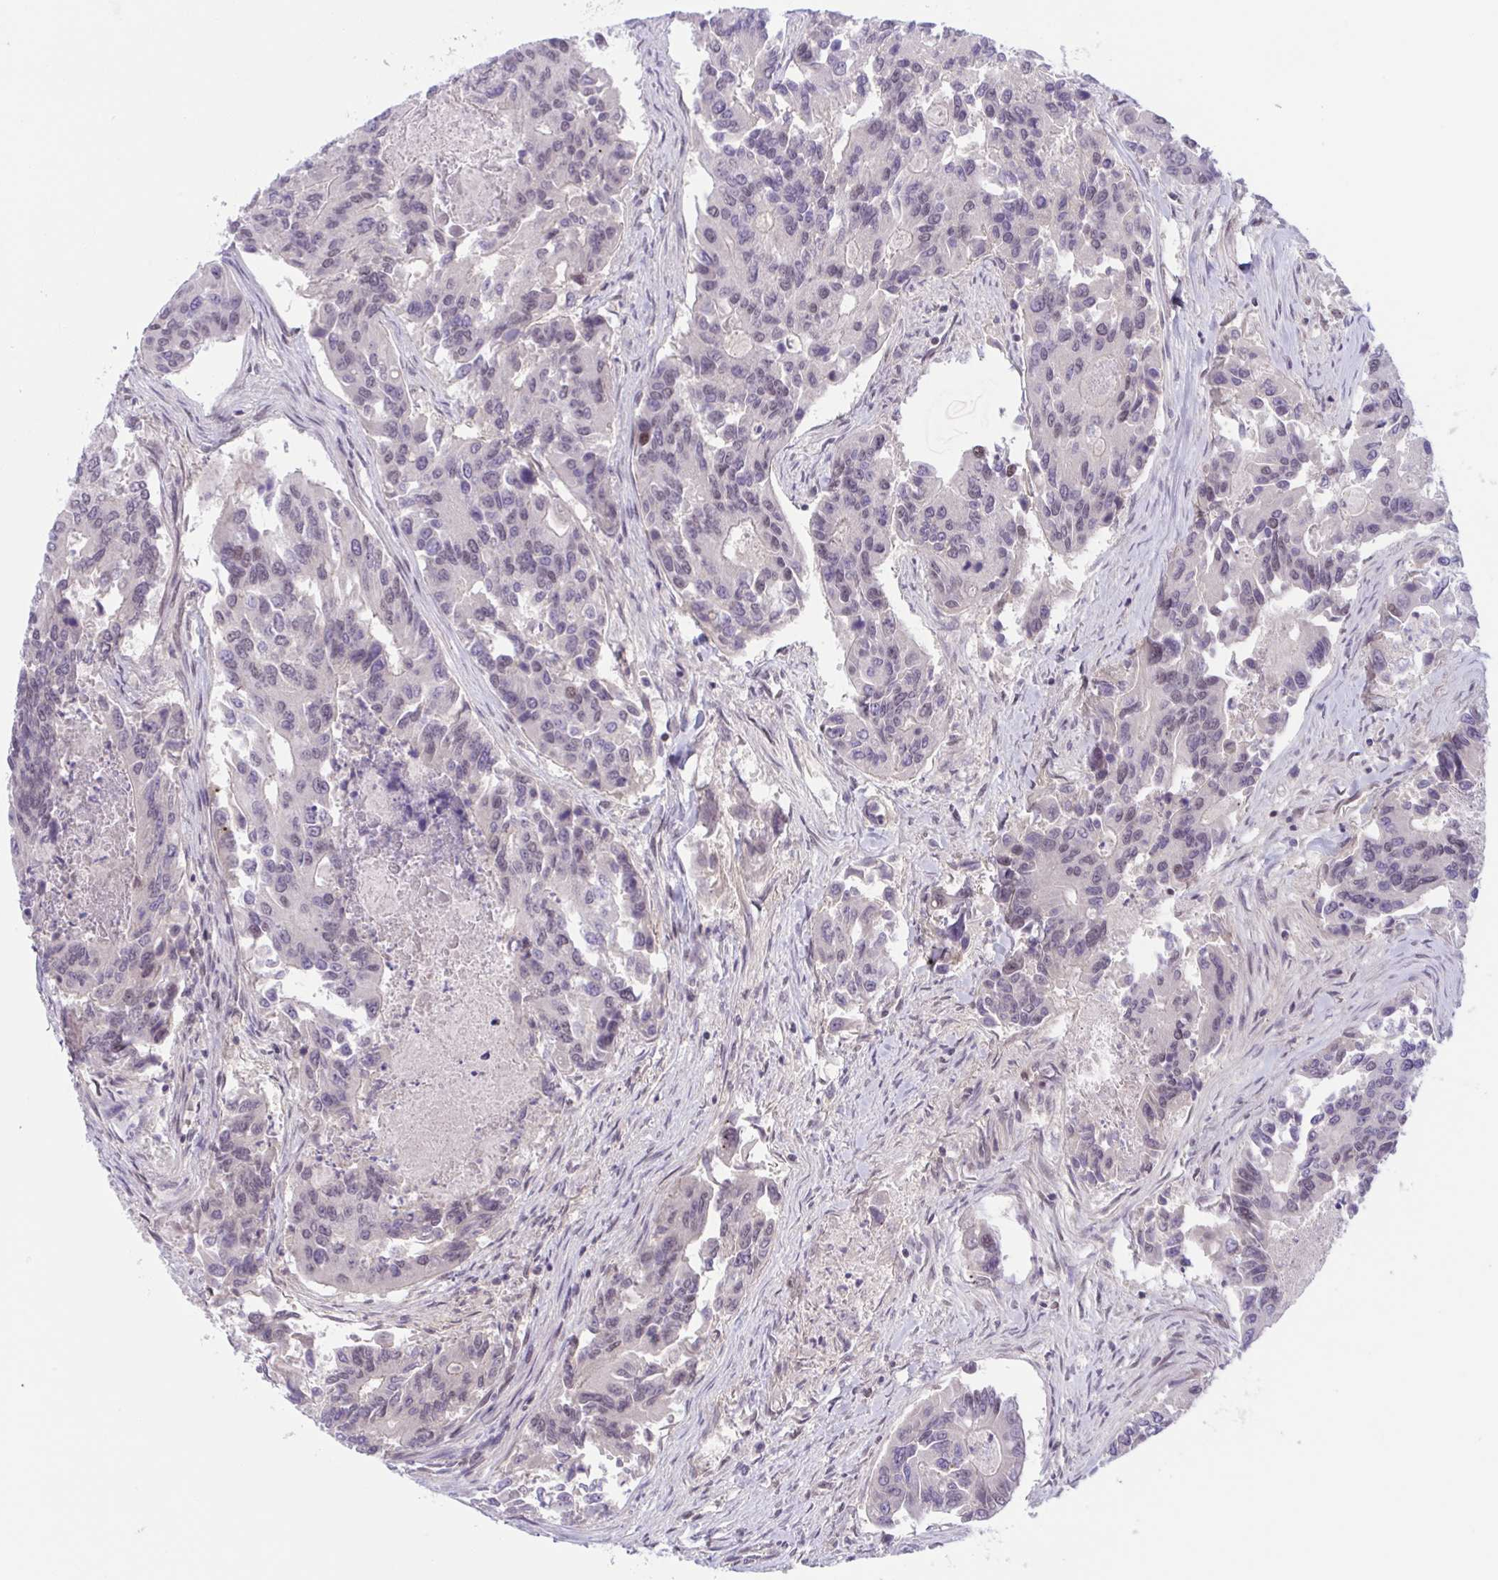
{"staining": {"intensity": "negative", "quantity": "none", "location": "none"}, "tissue": "colorectal cancer", "cell_type": "Tumor cells", "image_type": "cancer", "snomed": [{"axis": "morphology", "description": "Adenocarcinoma, NOS"}, {"axis": "topography", "description": "Colon"}], "caption": "Immunohistochemical staining of adenocarcinoma (colorectal) exhibits no significant staining in tumor cells.", "gene": "TTC7B", "patient": {"sex": "female", "age": 67}}